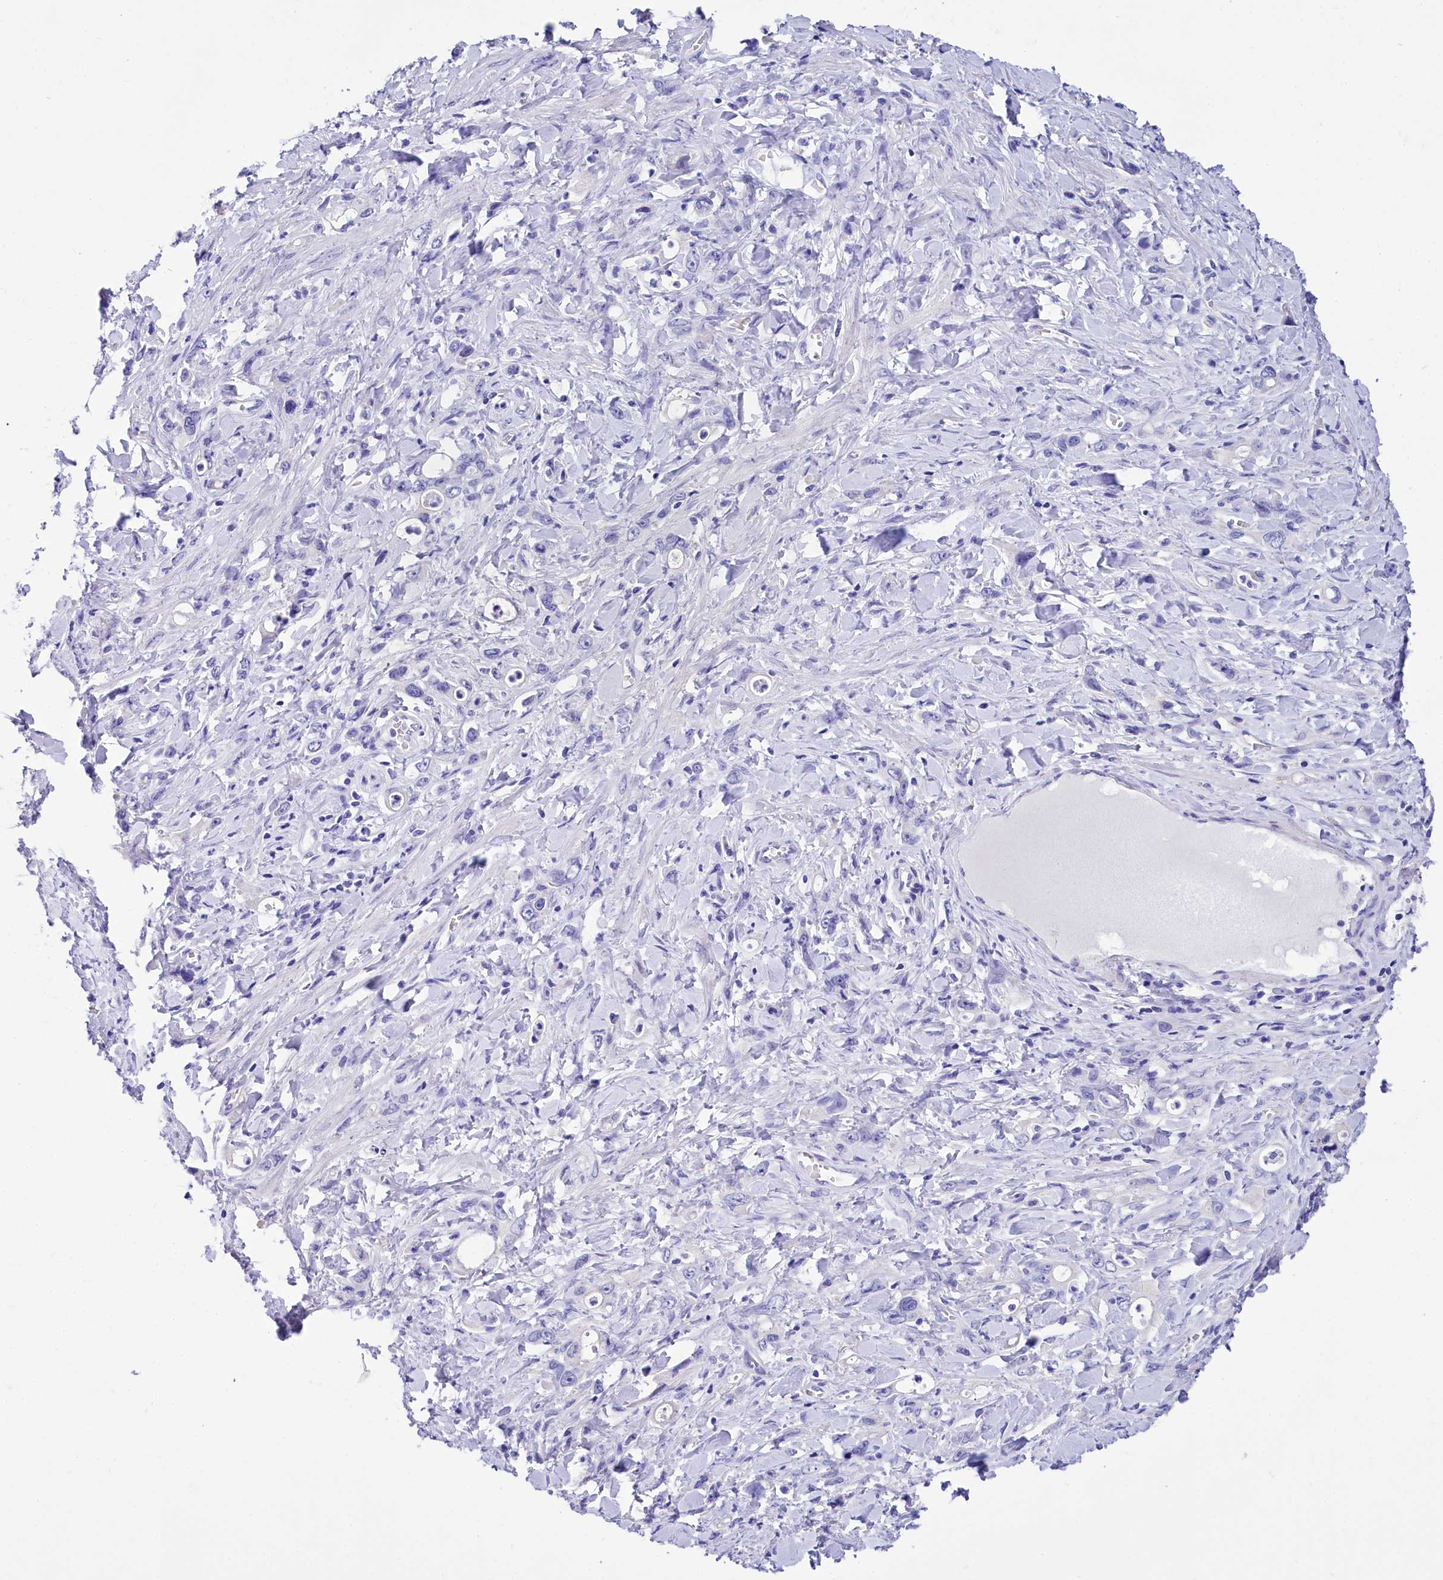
{"staining": {"intensity": "negative", "quantity": "none", "location": "none"}, "tissue": "stomach cancer", "cell_type": "Tumor cells", "image_type": "cancer", "snomed": [{"axis": "morphology", "description": "Adenocarcinoma, NOS"}, {"axis": "topography", "description": "Stomach, lower"}], "caption": "An immunohistochemistry (IHC) micrograph of stomach cancer is shown. There is no staining in tumor cells of stomach cancer. (Brightfield microscopy of DAB (3,3'-diaminobenzidine) immunohistochemistry (IHC) at high magnification).", "gene": "TTC36", "patient": {"sex": "female", "age": 43}}